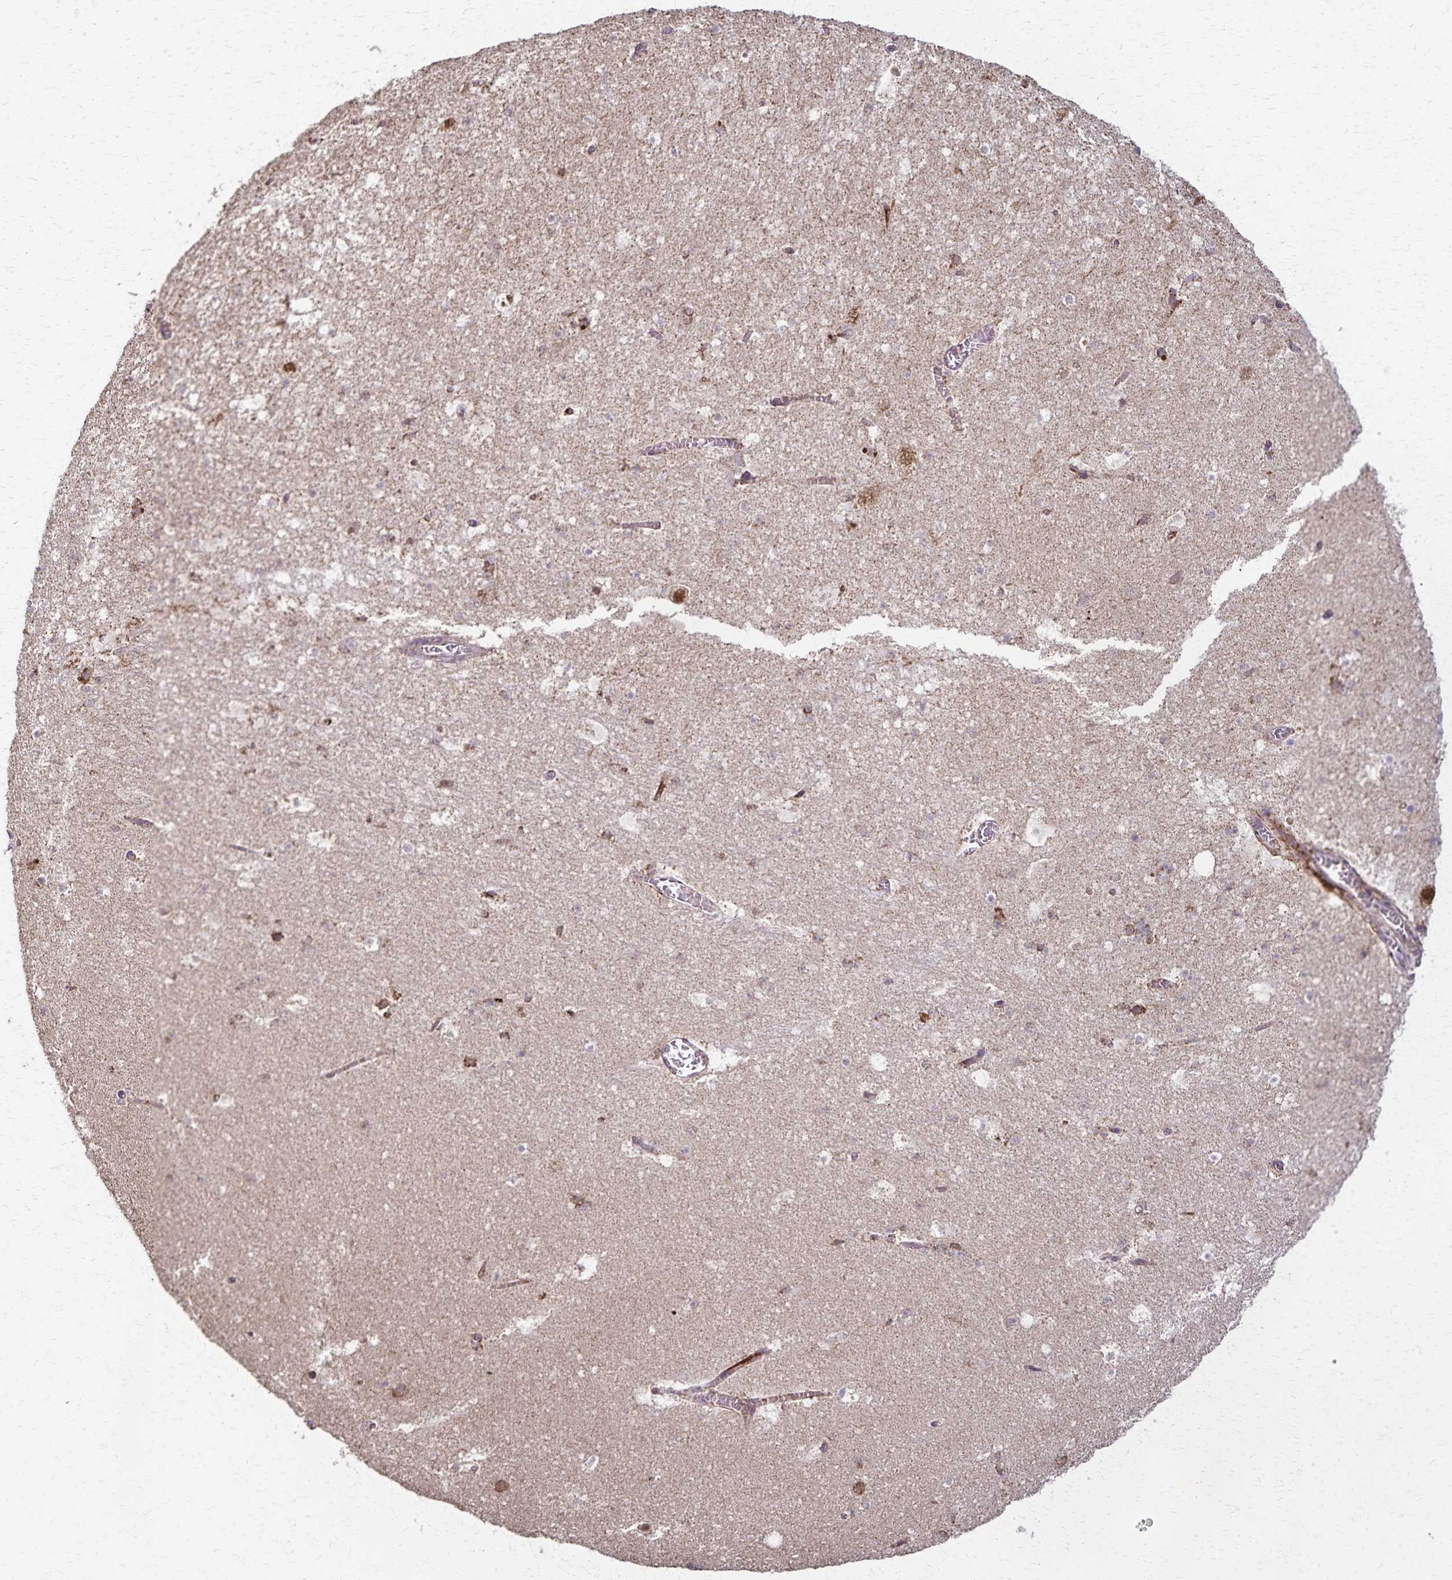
{"staining": {"intensity": "moderate", "quantity": "<25%", "location": "cytoplasmic/membranous"}, "tissue": "hippocampus", "cell_type": "Glial cells", "image_type": "normal", "snomed": [{"axis": "morphology", "description": "Normal tissue, NOS"}, {"axis": "topography", "description": "Hippocampus"}], "caption": "The micrograph displays a brown stain indicating the presence of a protein in the cytoplasmic/membranous of glial cells in hippocampus.", "gene": "RNF10", "patient": {"sex": "female", "age": 42}}